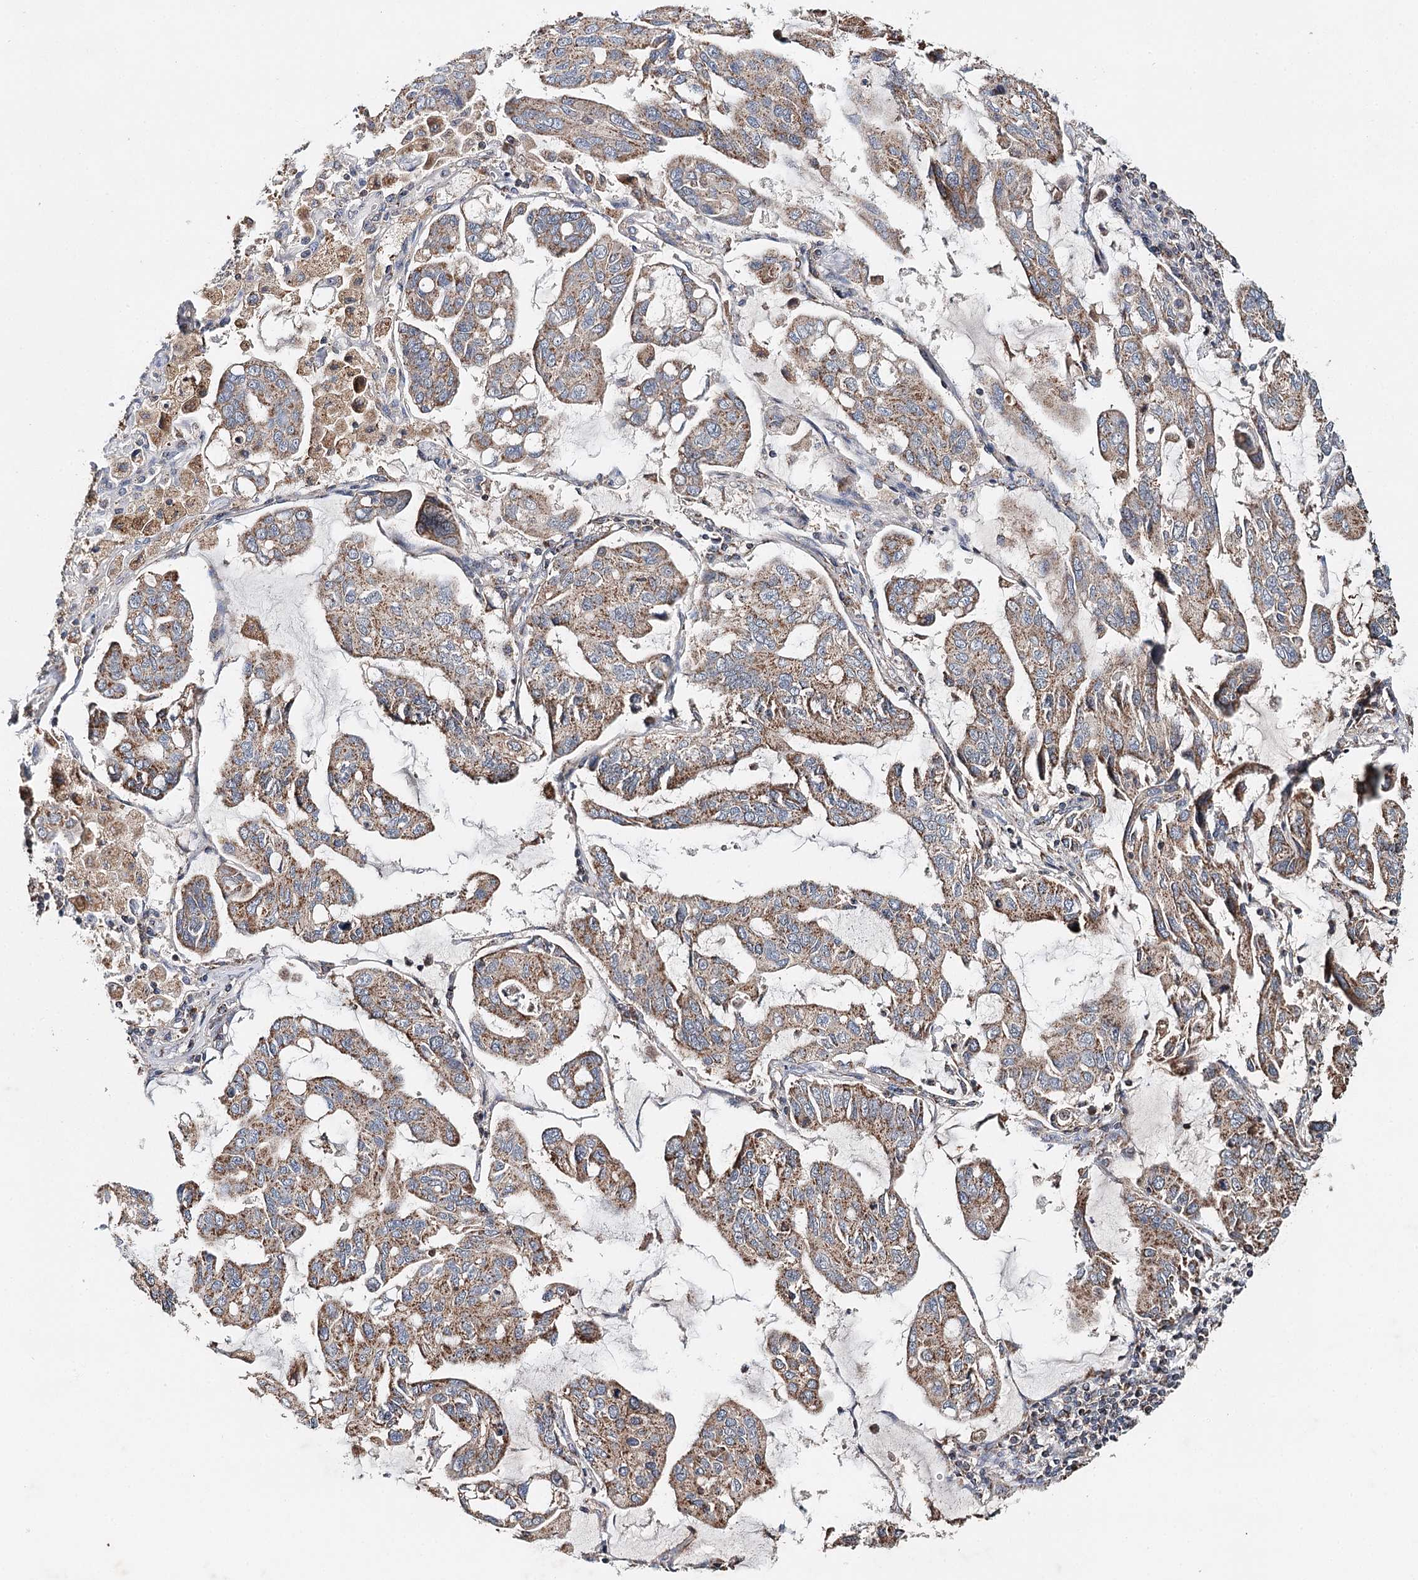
{"staining": {"intensity": "moderate", "quantity": ">75%", "location": "cytoplasmic/membranous"}, "tissue": "lung cancer", "cell_type": "Tumor cells", "image_type": "cancer", "snomed": [{"axis": "morphology", "description": "Adenocarcinoma, NOS"}, {"axis": "topography", "description": "Lung"}], "caption": "Human lung adenocarcinoma stained with a brown dye exhibits moderate cytoplasmic/membranous positive positivity in about >75% of tumor cells.", "gene": "PIK3CB", "patient": {"sex": "male", "age": 64}}